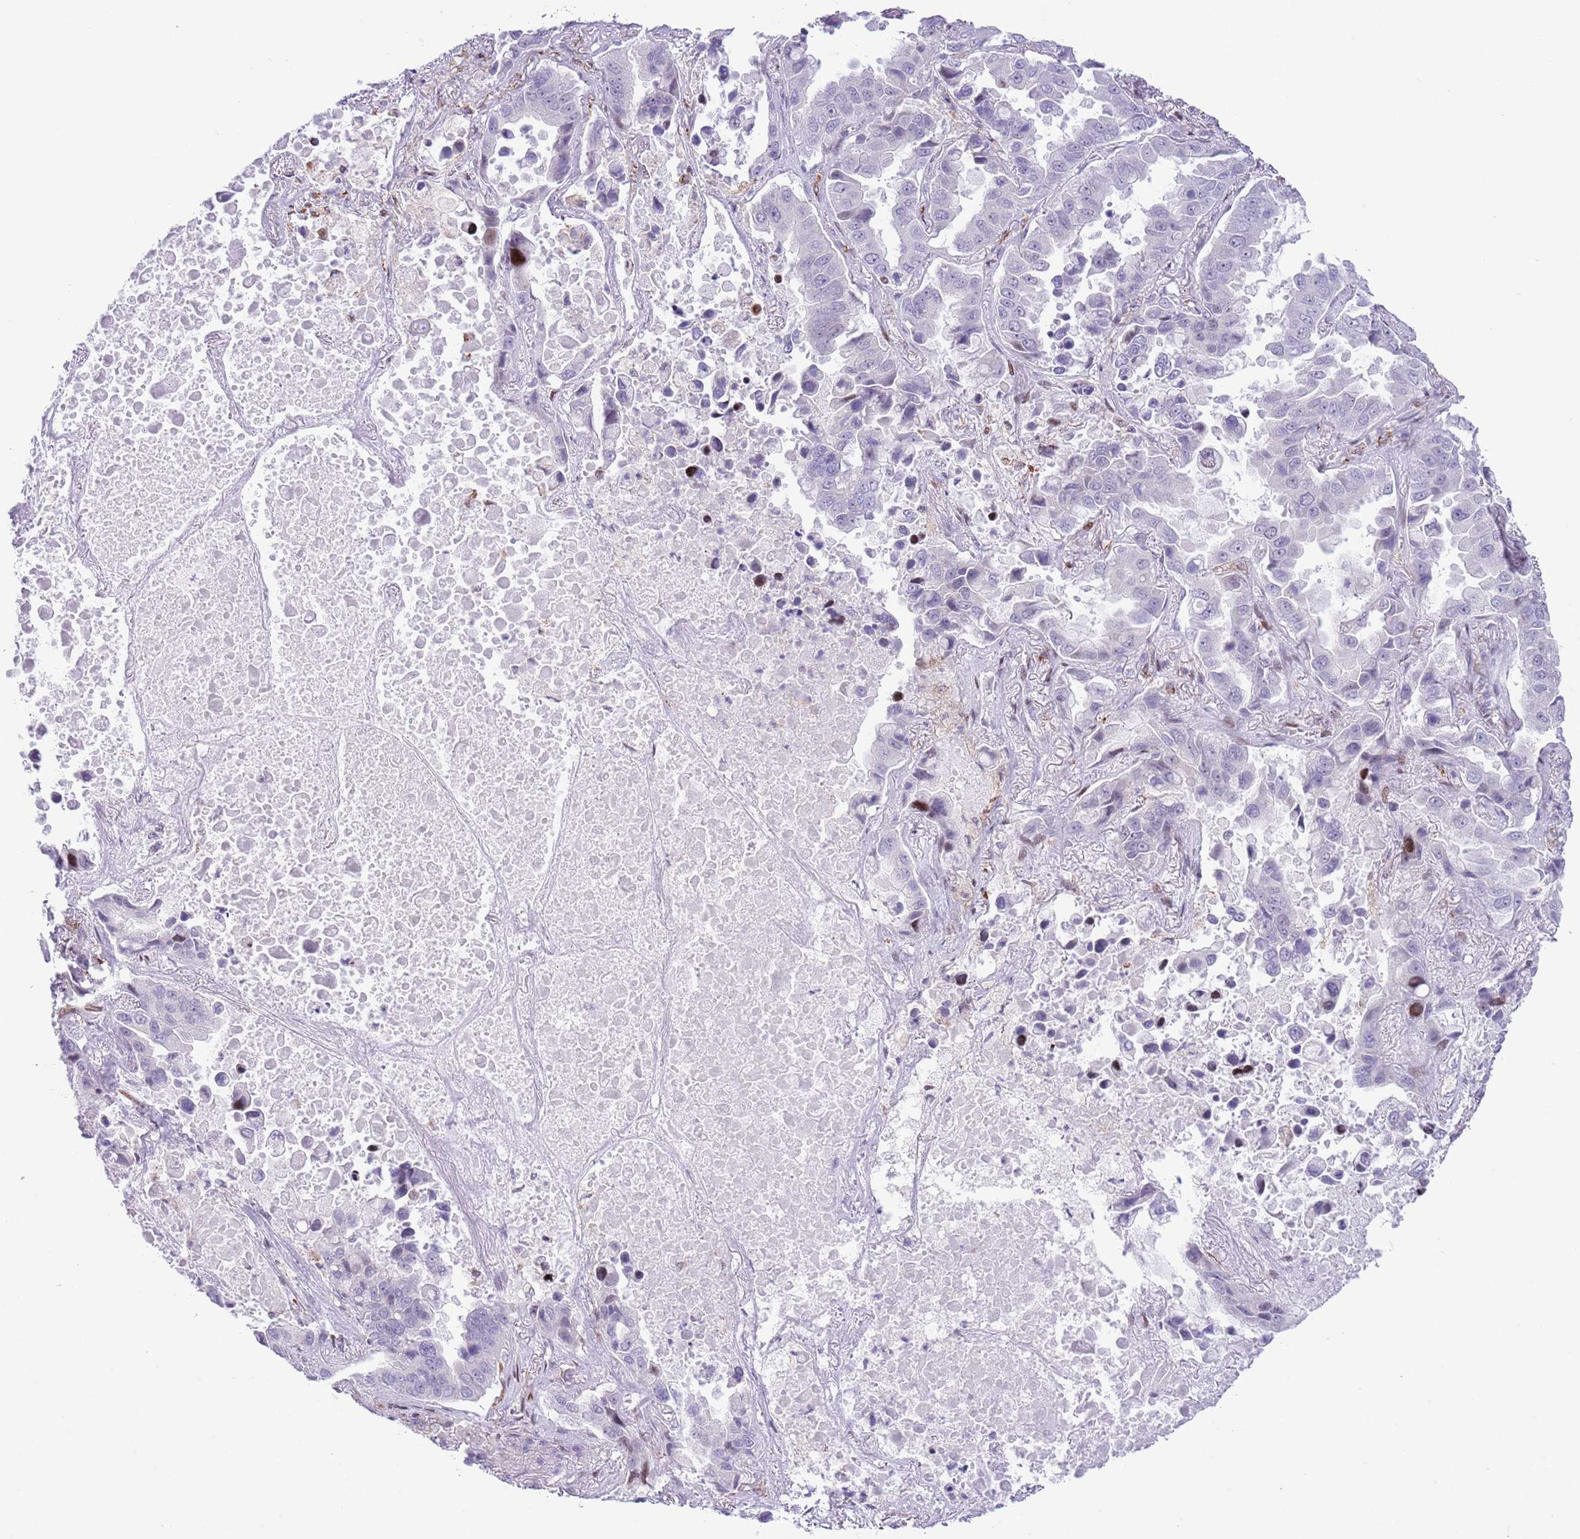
{"staining": {"intensity": "negative", "quantity": "none", "location": "none"}, "tissue": "lung cancer", "cell_type": "Tumor cells", "image_type": "cancer", "snomed": [{"axis": "morphology", "description": "Adenocarcinoma, NOS"}, {"axis": "topography", "description": "Lung"}], "caption": "There is no significant staining in tumor cells of lung cancer.", "gene": "ANO8", "patient": {"sex": "male", "age": 64}}